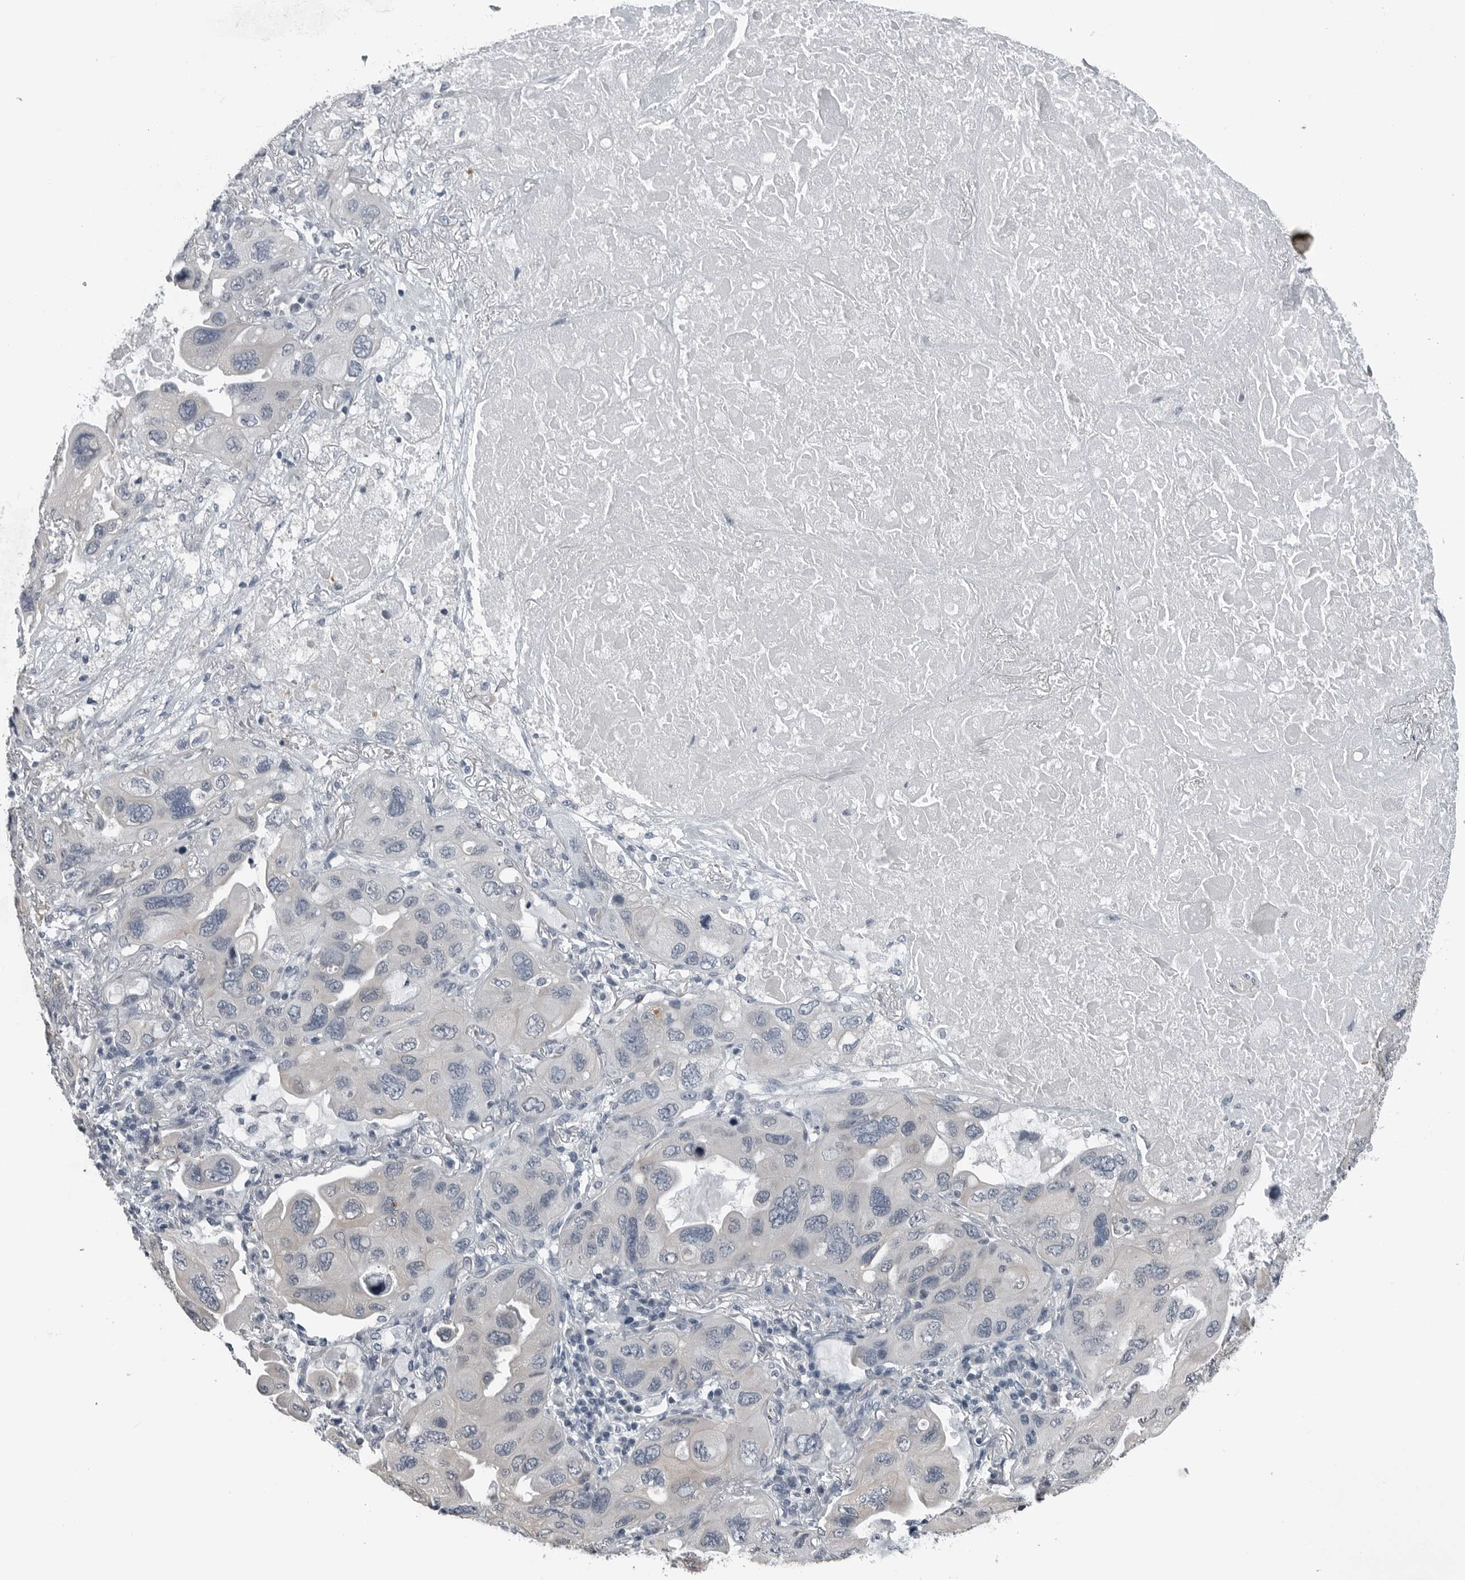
{"staining": {"intensity": "negative", "quantity": "none", "location": "none"}, "tissue": "lung cancer", "cell_type": "Tumor cells", "image_type": "cancer", "snomed": [{"axis": "morphology", "description": "Squamous cell carcinoma, NOS"}, {"axis": "topography", "description": "Lung"}], "caption": "A high-resolution image shows immunohistochemistry (IHC) staining of squamous cell carcinoma (lung), which shows no significant staining in tumor cells.", "gene": "SPINK1", "patient": {"sex": "female", "age": 73}}